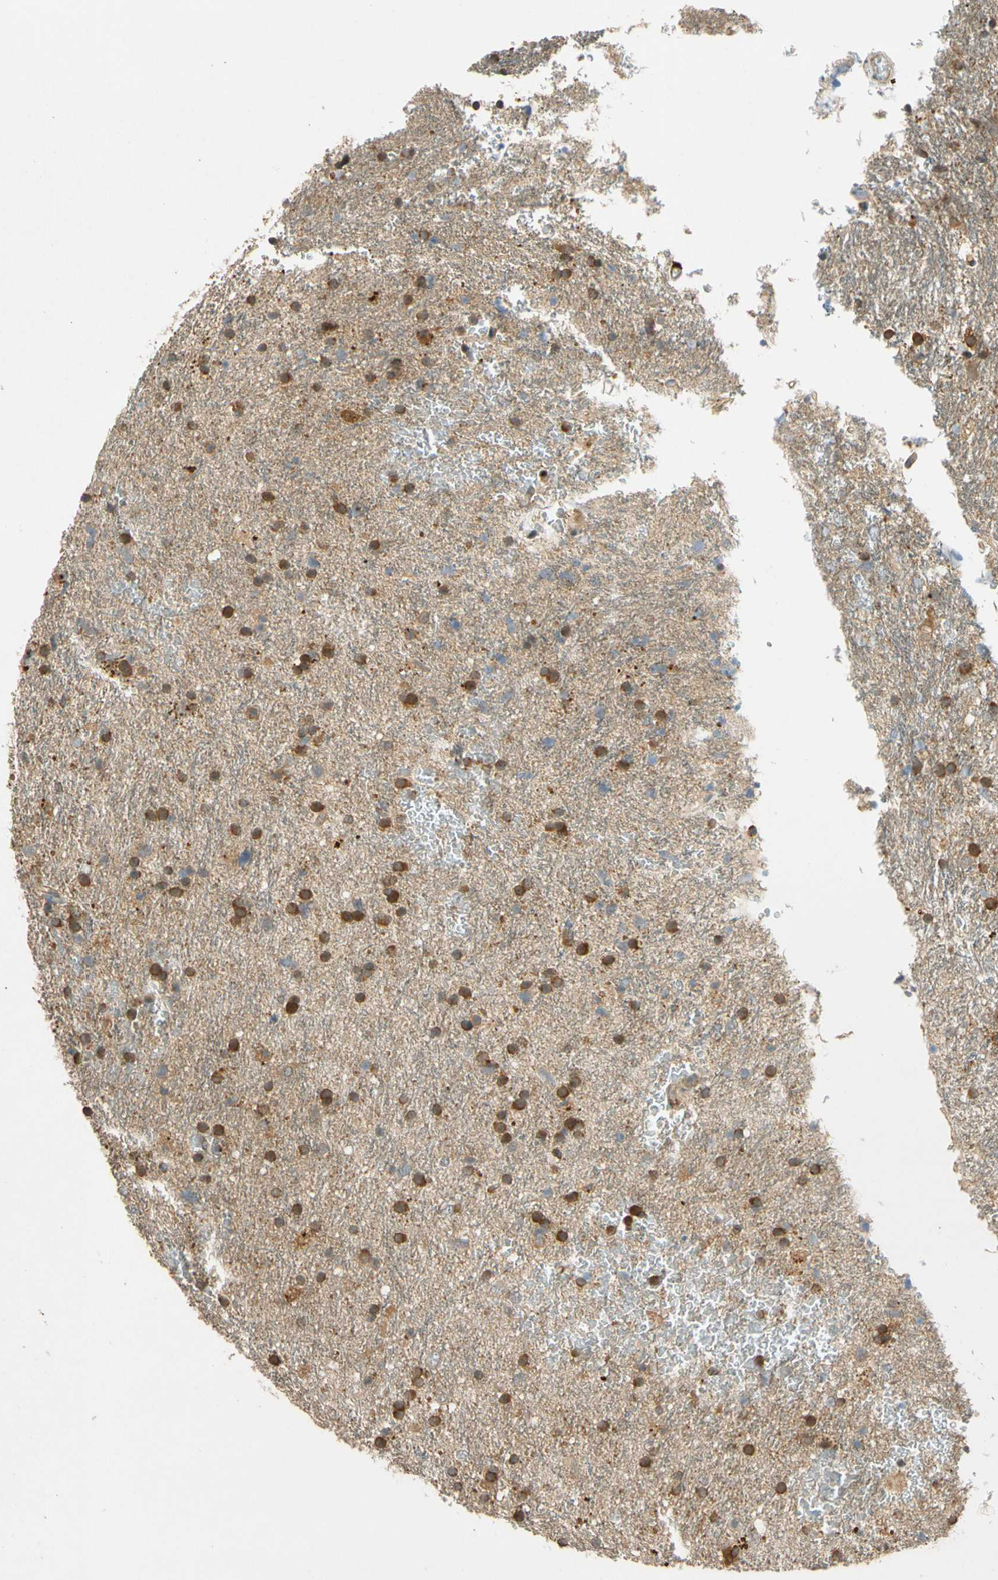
{"staining": {"intensity": "strong", "quantity": "25%-75%", "location": "cytoplasmic/membranous"}, "tissue": "glioma", "cell_type": "Tumor cells", "image_type": "cancer", "snomed": [{"axis": "morphology", "description": "Glioma, malignant, Low grade"}, {"axis": "topography", "description": "Brain"}], "caption": "There is high levels of strong cytoplasmic/membranous expression in tumor cells of glioma, as demonstrated by immunohistochemical staining (brown color).", "gene": "GATD1", "patient": {"sex": "male", "age": 77}}